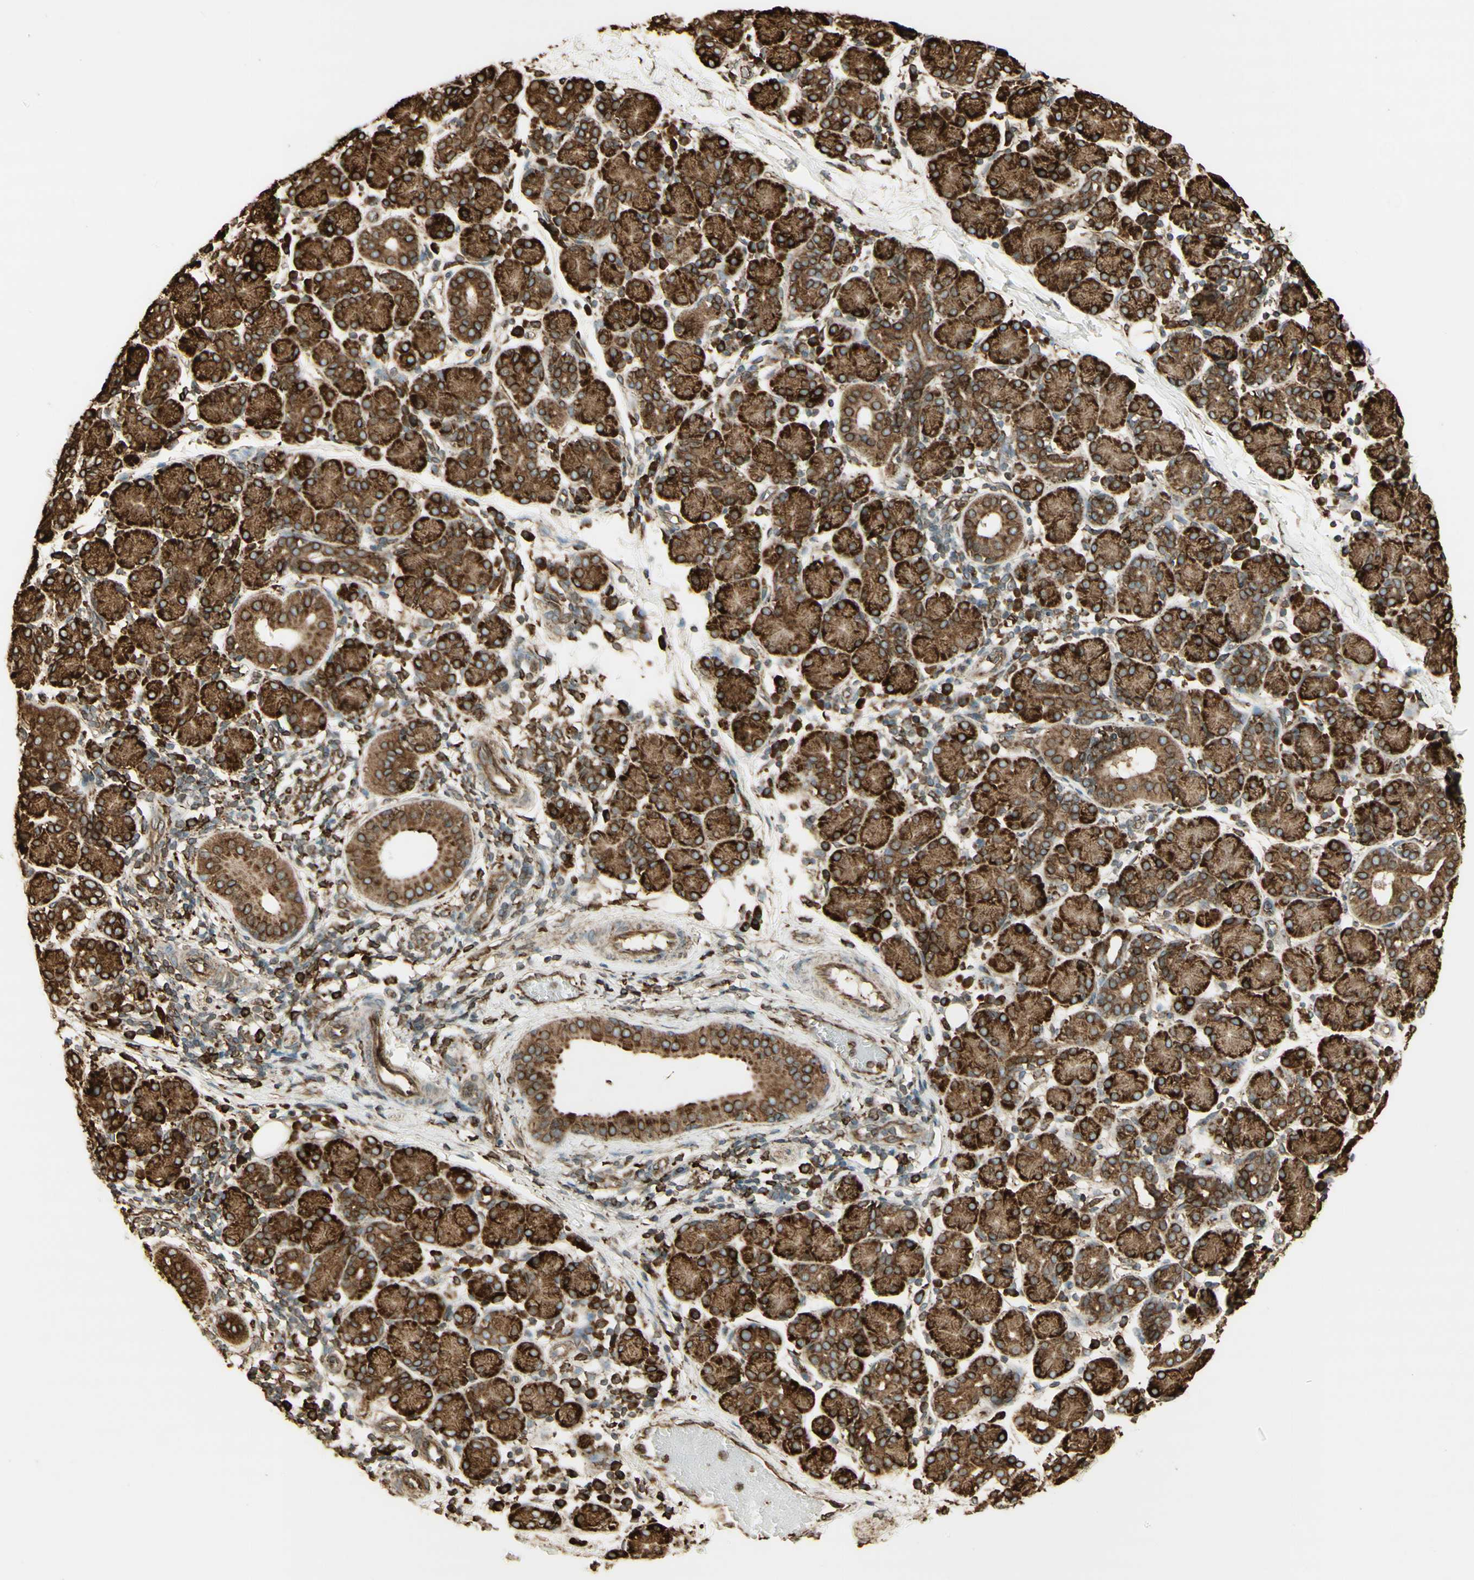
{"staining": {"intensity": "strong", "quantity": ">75%", "location": "cytoplasmic/membranous"}, "tissue": "salivary gland", "cell_type": "Glandular cells", "image_type": "normal", "snomed": [{"axis": "morphology", "description": "Normal tissue, NOS"}, {"axis": "morphology", "description": "Inflammation, NOS"}, {"axis": "topography", "description": "Lymph node"}, {"axis": "topography", "description": "Salivary gland"}], "caption": "High-power microscopy captured an immunohistochemistry micrograph of benign salivary gland, revealing strong cytoplasmic/membranous positivity in about >75% of glandular cells. The staining was performed using DAB (3,3'-diaminobenzidine), with brown indicating positive protein expression. Nuclei are stained blue with hematoxylin.", "gene": "CANX", "patient": {"sex": "male", "age": 3}}